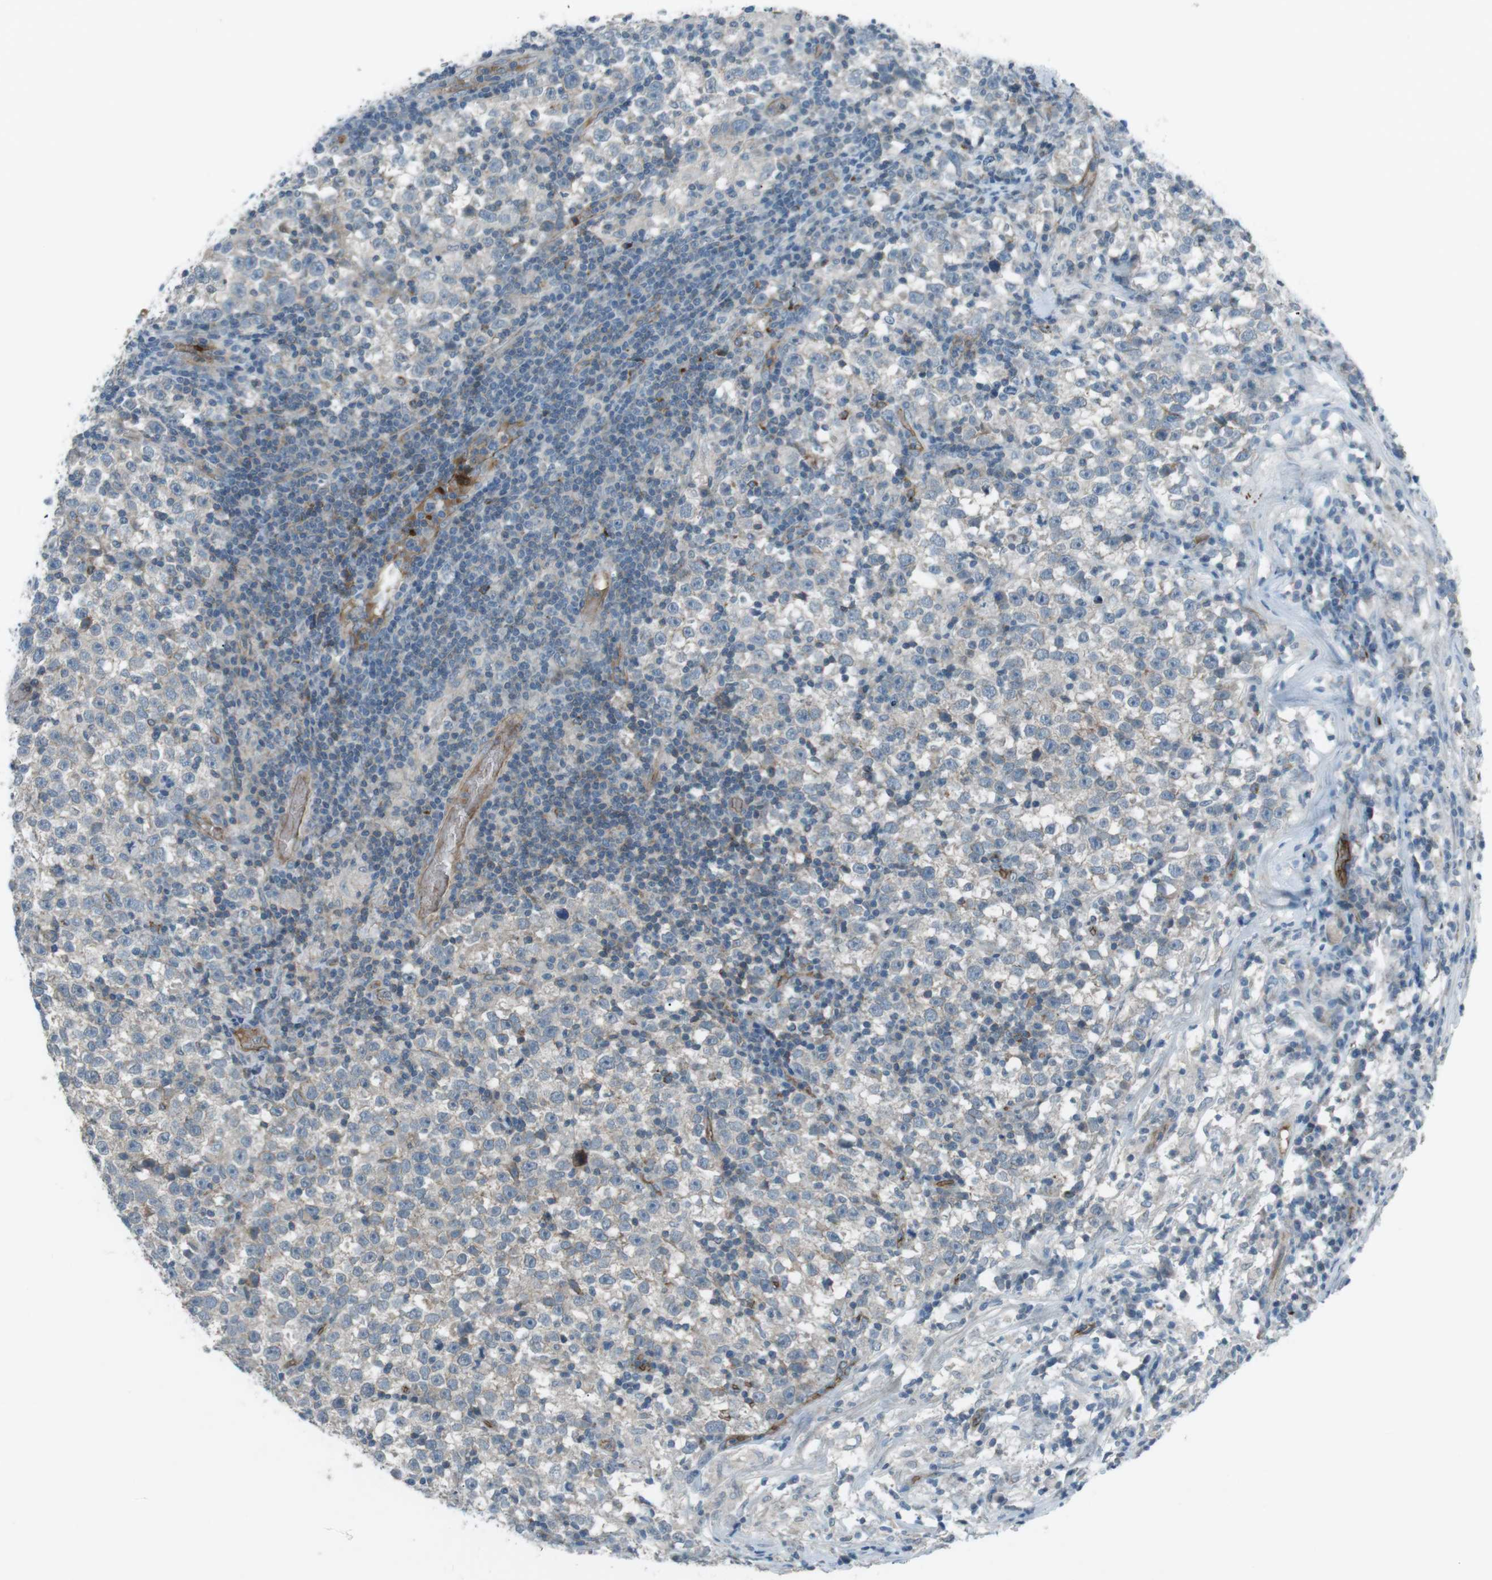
{"staining": {"intensity": "negative", "quantity": "none", "location": "none"}, "tissue": "testis cancer", "cell_type": "Tumor cells", "image_type": "cancer", "snomed": [{"axis": "morphology", "description": "Seminoma, NOS"}, {"axis": "topography", "description": "Testis"}], "caption": "IHC micrograph of testis cancer stained for a protein (brown), which reveals no positivity in tumor cells. (DAB (3,3'-diaminobenzidine) immunohistochemistry visualized using brightfield microscopy, high magnification).", "gene": "SPTA1", "patient": {"sex": "male", "age": 43}}